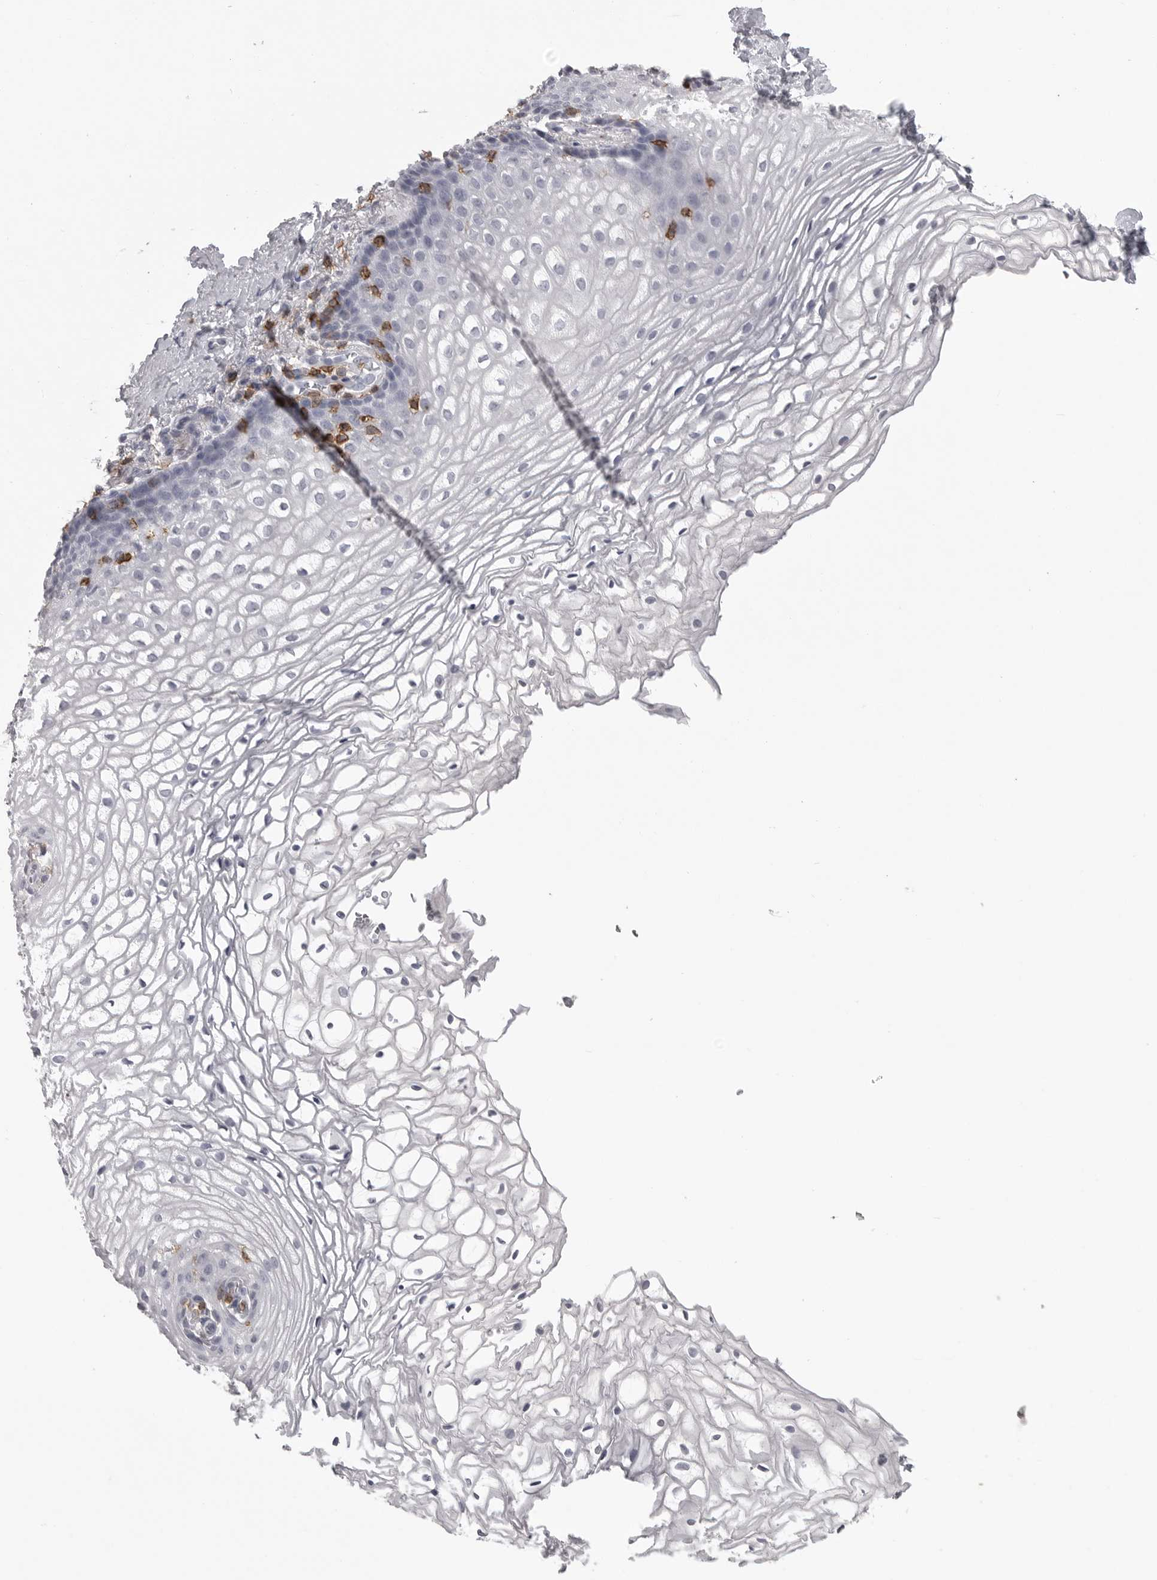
{"staining": {"intensity": "negative", "quantity": "none", "location": "none"}, "tissue": "vagina", "cell_type": "Squamous epithelial cells", "image_type": "normal", "snomed": [{"axis": "morphology", "description": "Normal tissue, NOS"}, {"axis": "topography", "description": "Vagina"}], "caption": "Protein analysis of benign vagina reveals no significant positivity in squamous epithelial cells.", "gene": "ITGAL", "patient": {"sex": "female", "age": 60}}